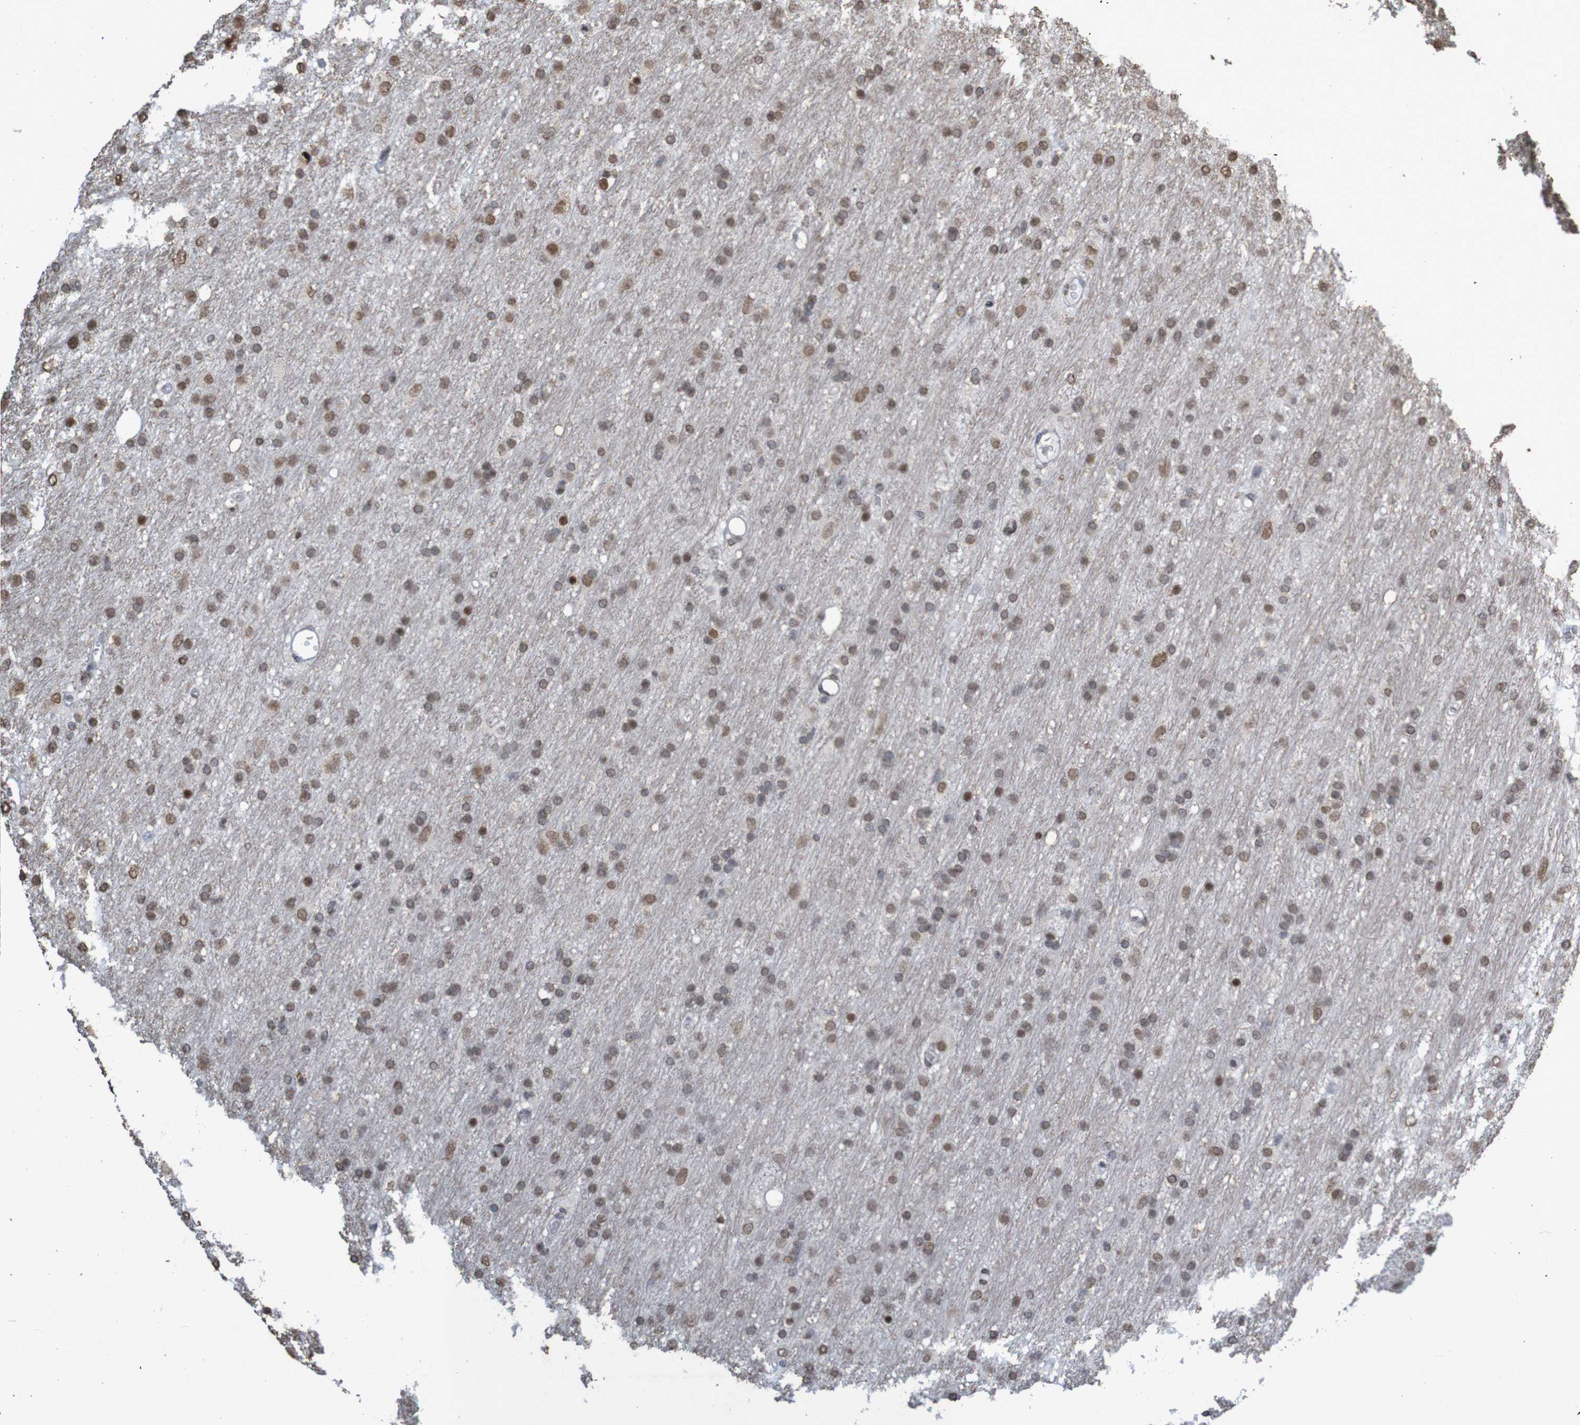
{"staining": {"intensity": "moderate", "quantity": "25%-75%", "location": "nuclear"}, "tissue": "glioma", "cell_type": "Tumor cells", "image_type": "cancer", "snomed": [{"axis": "morphology", "description": "Glioma, malignant, Low grade"}, {"axis": "topography", "description": "Brain"}], "caption": "Brown immunohistochemical staining in glioma exhibits moderate nuclear expression in about 25%-75% of tumor cells. (DAB IHC with brightfield microscopy, high magnification).", "gene": "GFI1", "patient": {"sex": "male", "age": 77}}